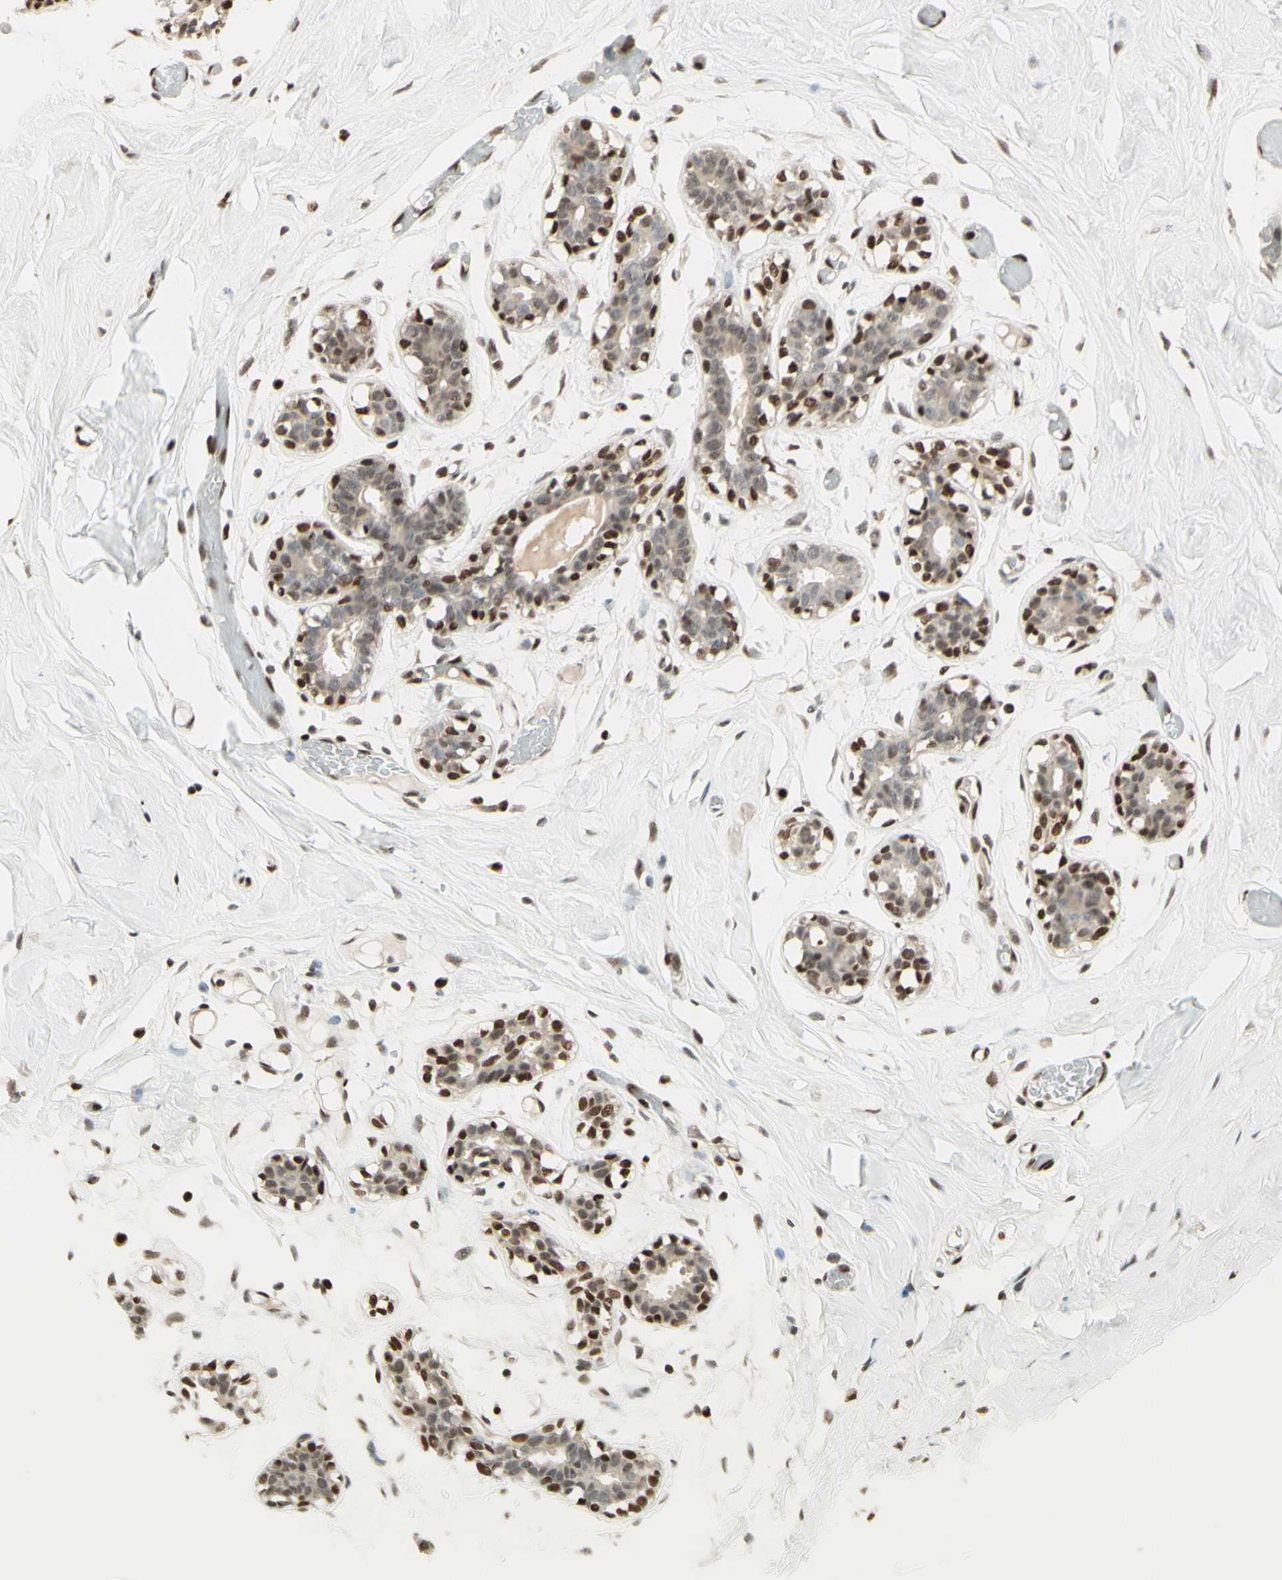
{"staining": {"intensity": "strong", "quantity": ">75%", "location": "nuclear"}, "tissue": "adipose tissue", "cell_type": "Adipocytes", "image_type": "normal", "snomed": [{"axis": "morphology", "description": "Normal tissue, NOS"}, {"axis": "topography", "description": "Breast"}, {"axis": "topography", "description": "Adipose tissue"}], "caption": "Adipose tissue stained with DAB IHC demonstrates high levels of strong nuclear positivity in approximately >75% of adipocytes.", "gene": "NR3C1", "patient": {"sex": "female", "age": 25}}